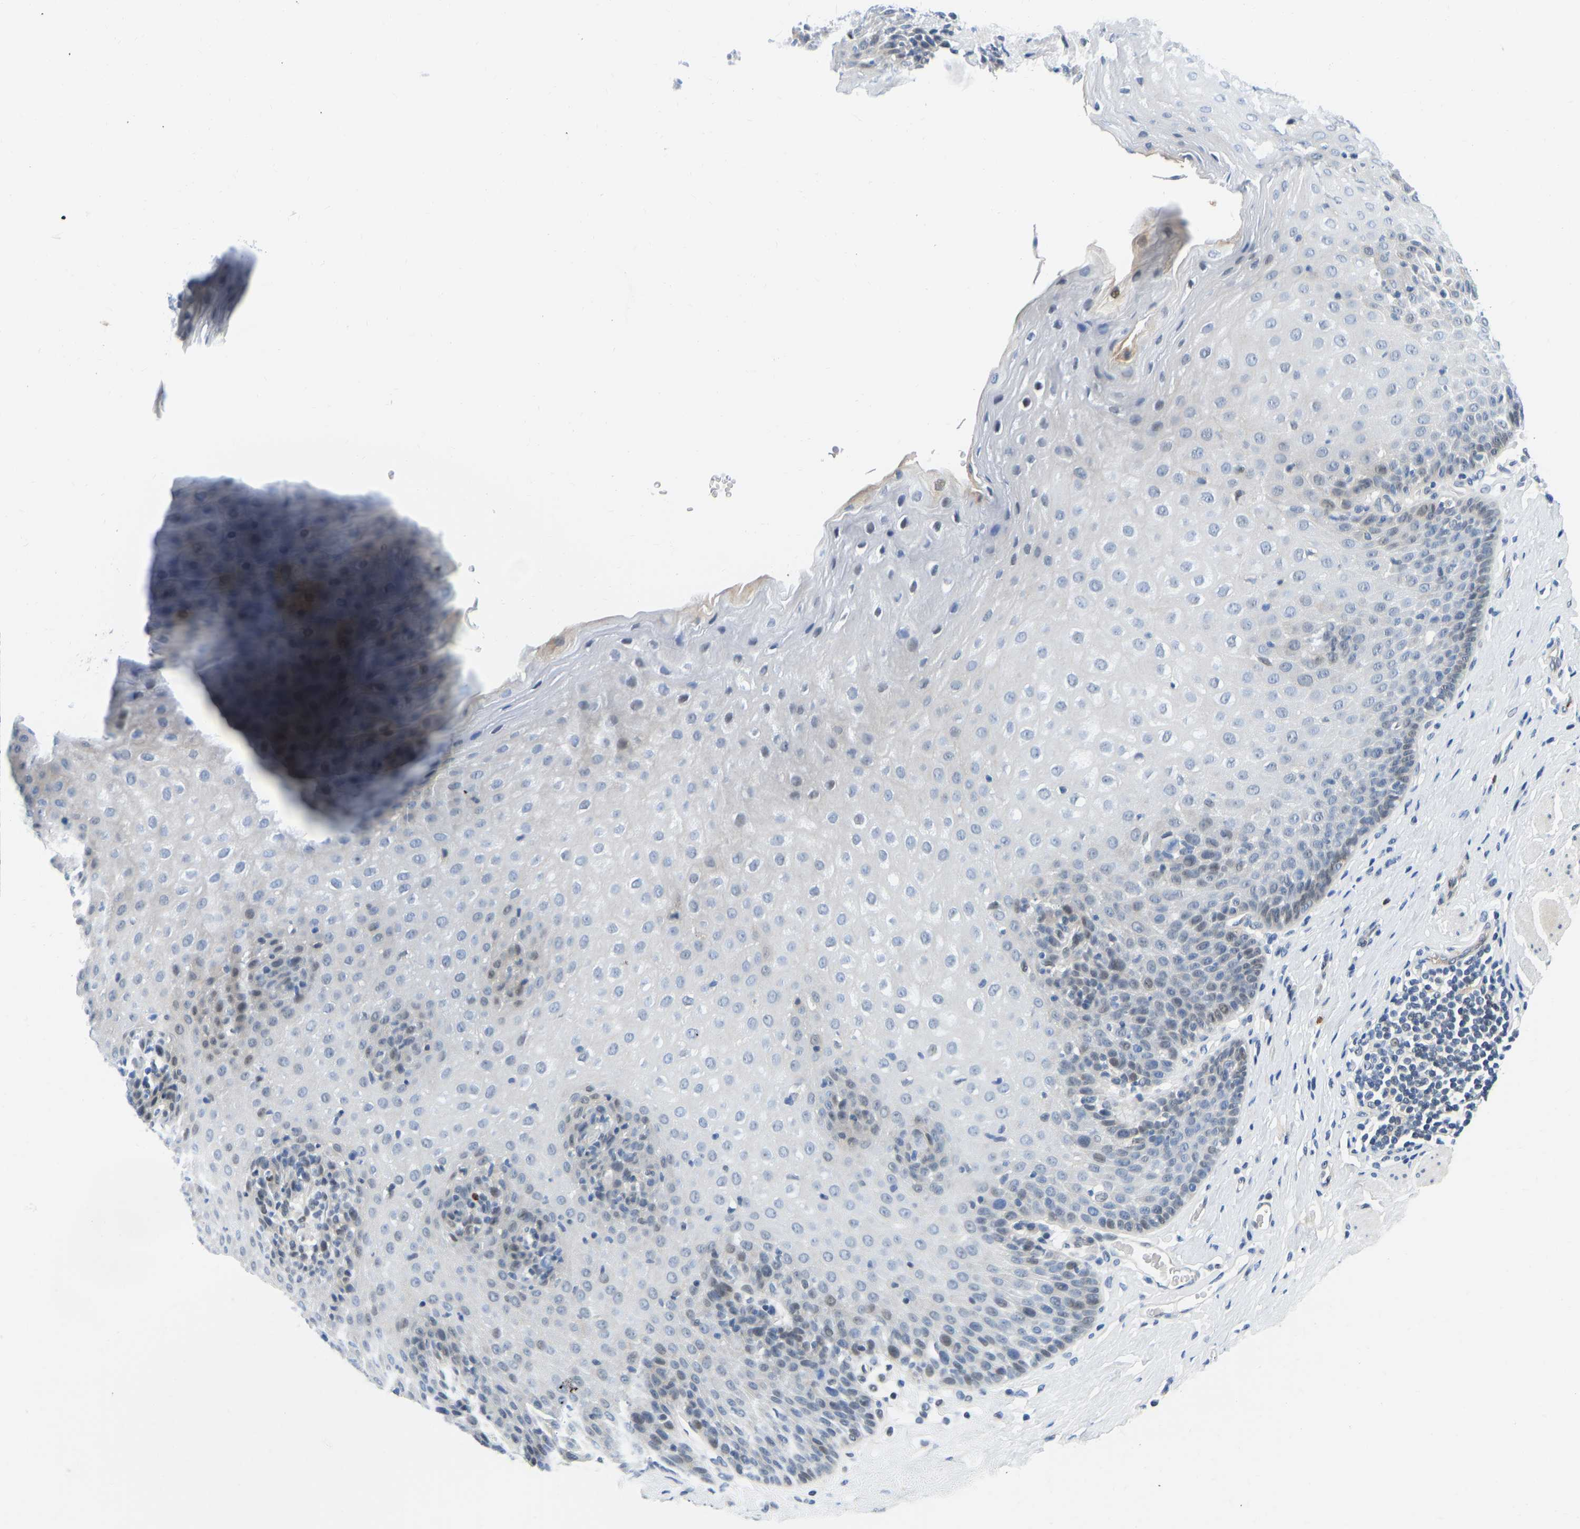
{"staining": {"intensity": "weak", "quantity": "<25%", "location": "nuclear"}, "tissue": "esophagus", "cell_type": "Squamous epithelial cells", "image_type": "normal", "snomed": [{"axis": "morphology", "description": "Normal tissue, NOS"}, {"axis": "topography", "description": "Esophagus"}], "caption": "Squamous epithelial cells show no significant protein staining in normal esophagus. (Brightfield microscopy of DAB IHC at high magnification).", "gene": "HDAC5", "patient": {"sex": "female", "age": 61}}